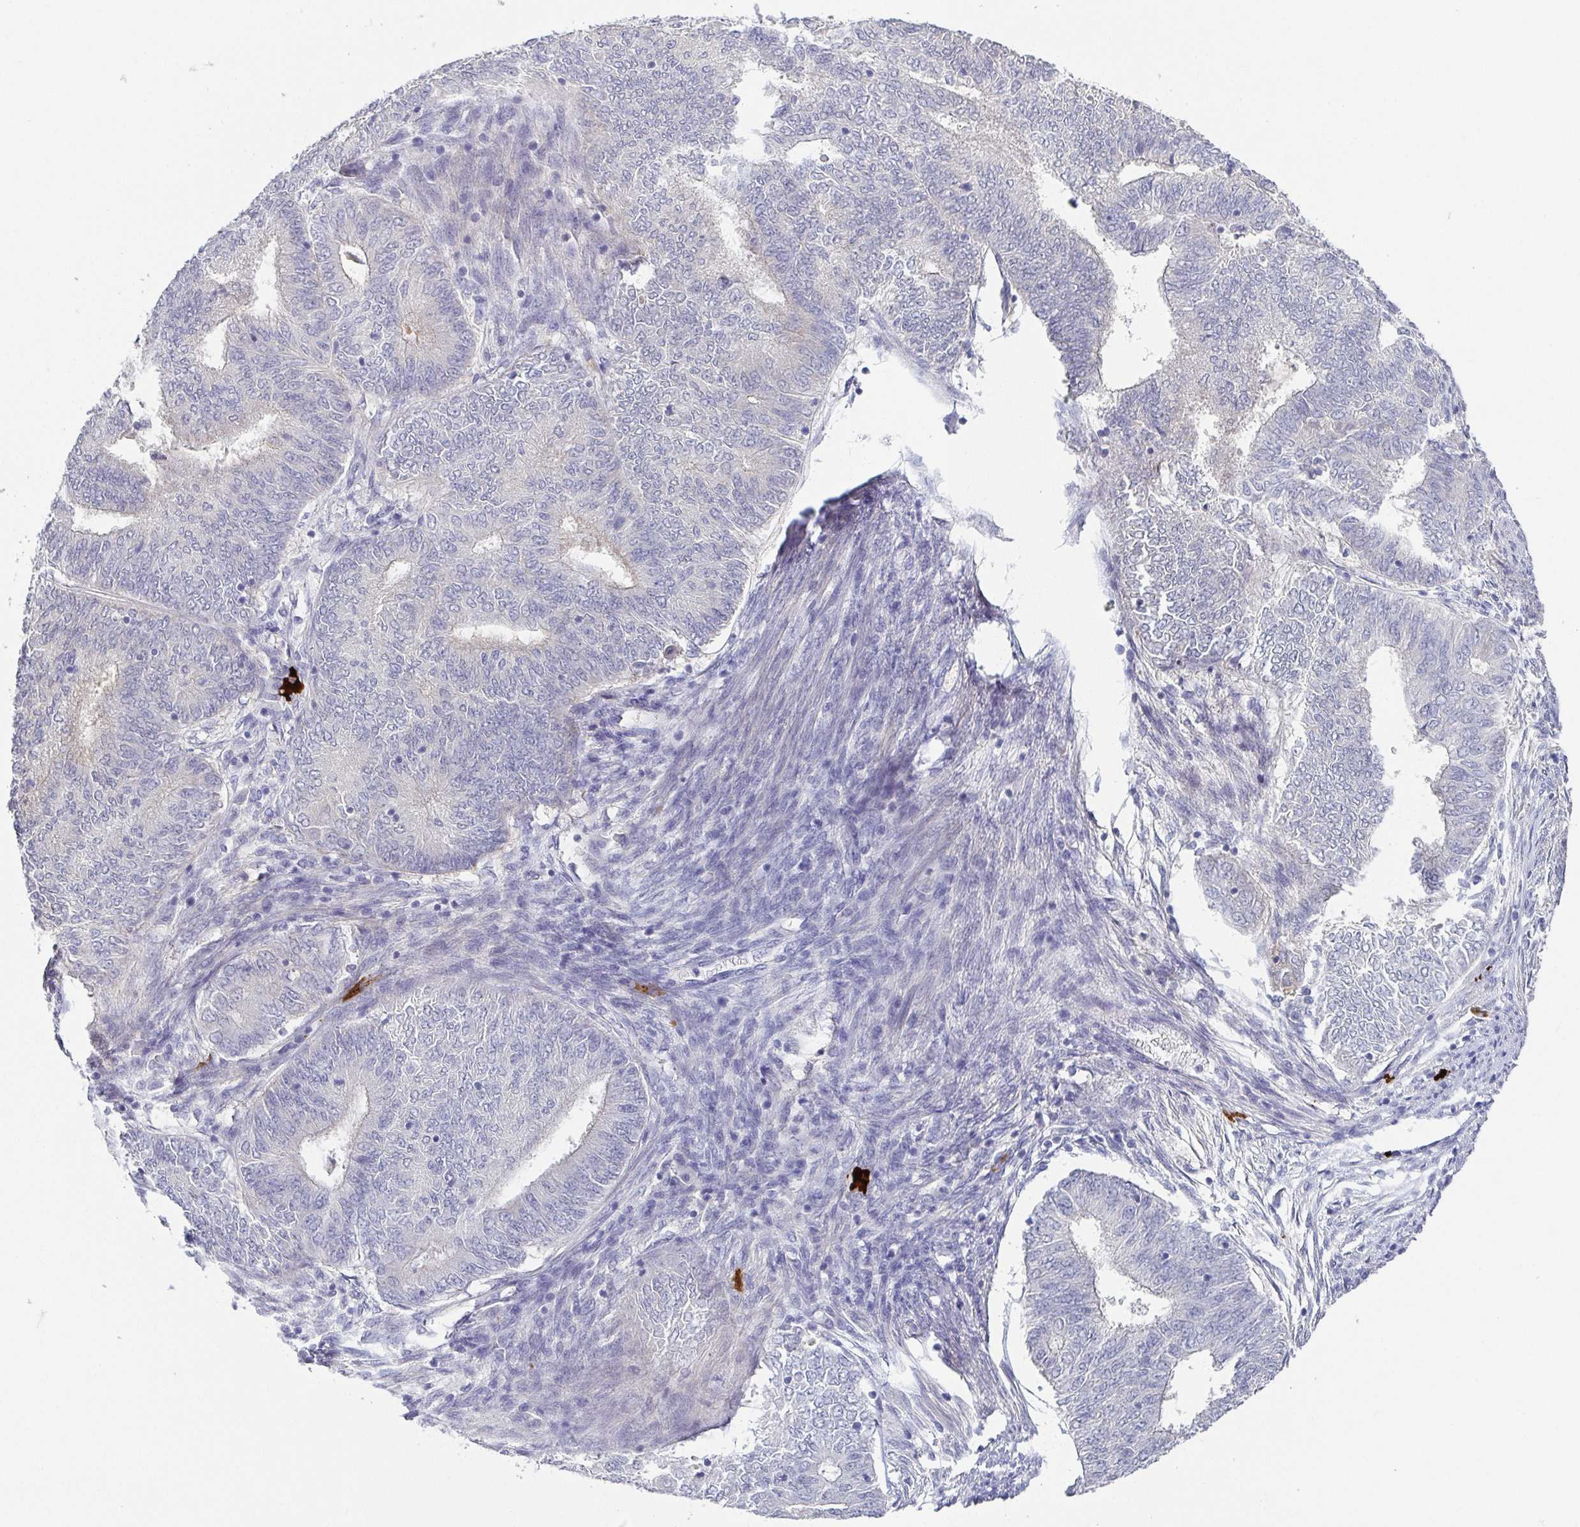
{"staining": {"intensity": "negative", "quantity": "none", "location": "none"}, "tissue": "endometrial cancer", "cell_type": "Tumor cells", "image_type": "cancer", "snomed": [{"axis": "morphology", "description": "Adenocarcinoma, NOS"}, {"axis": "topography", "description": "Endometrium"}], "caption": "A high-resolution image shows immunohistochemistry staining of endometrial cancer, which reveals no significant staining in tumor cells.", "gene": "RNASE7", "patient": {"sex": "female", "age": 62}}